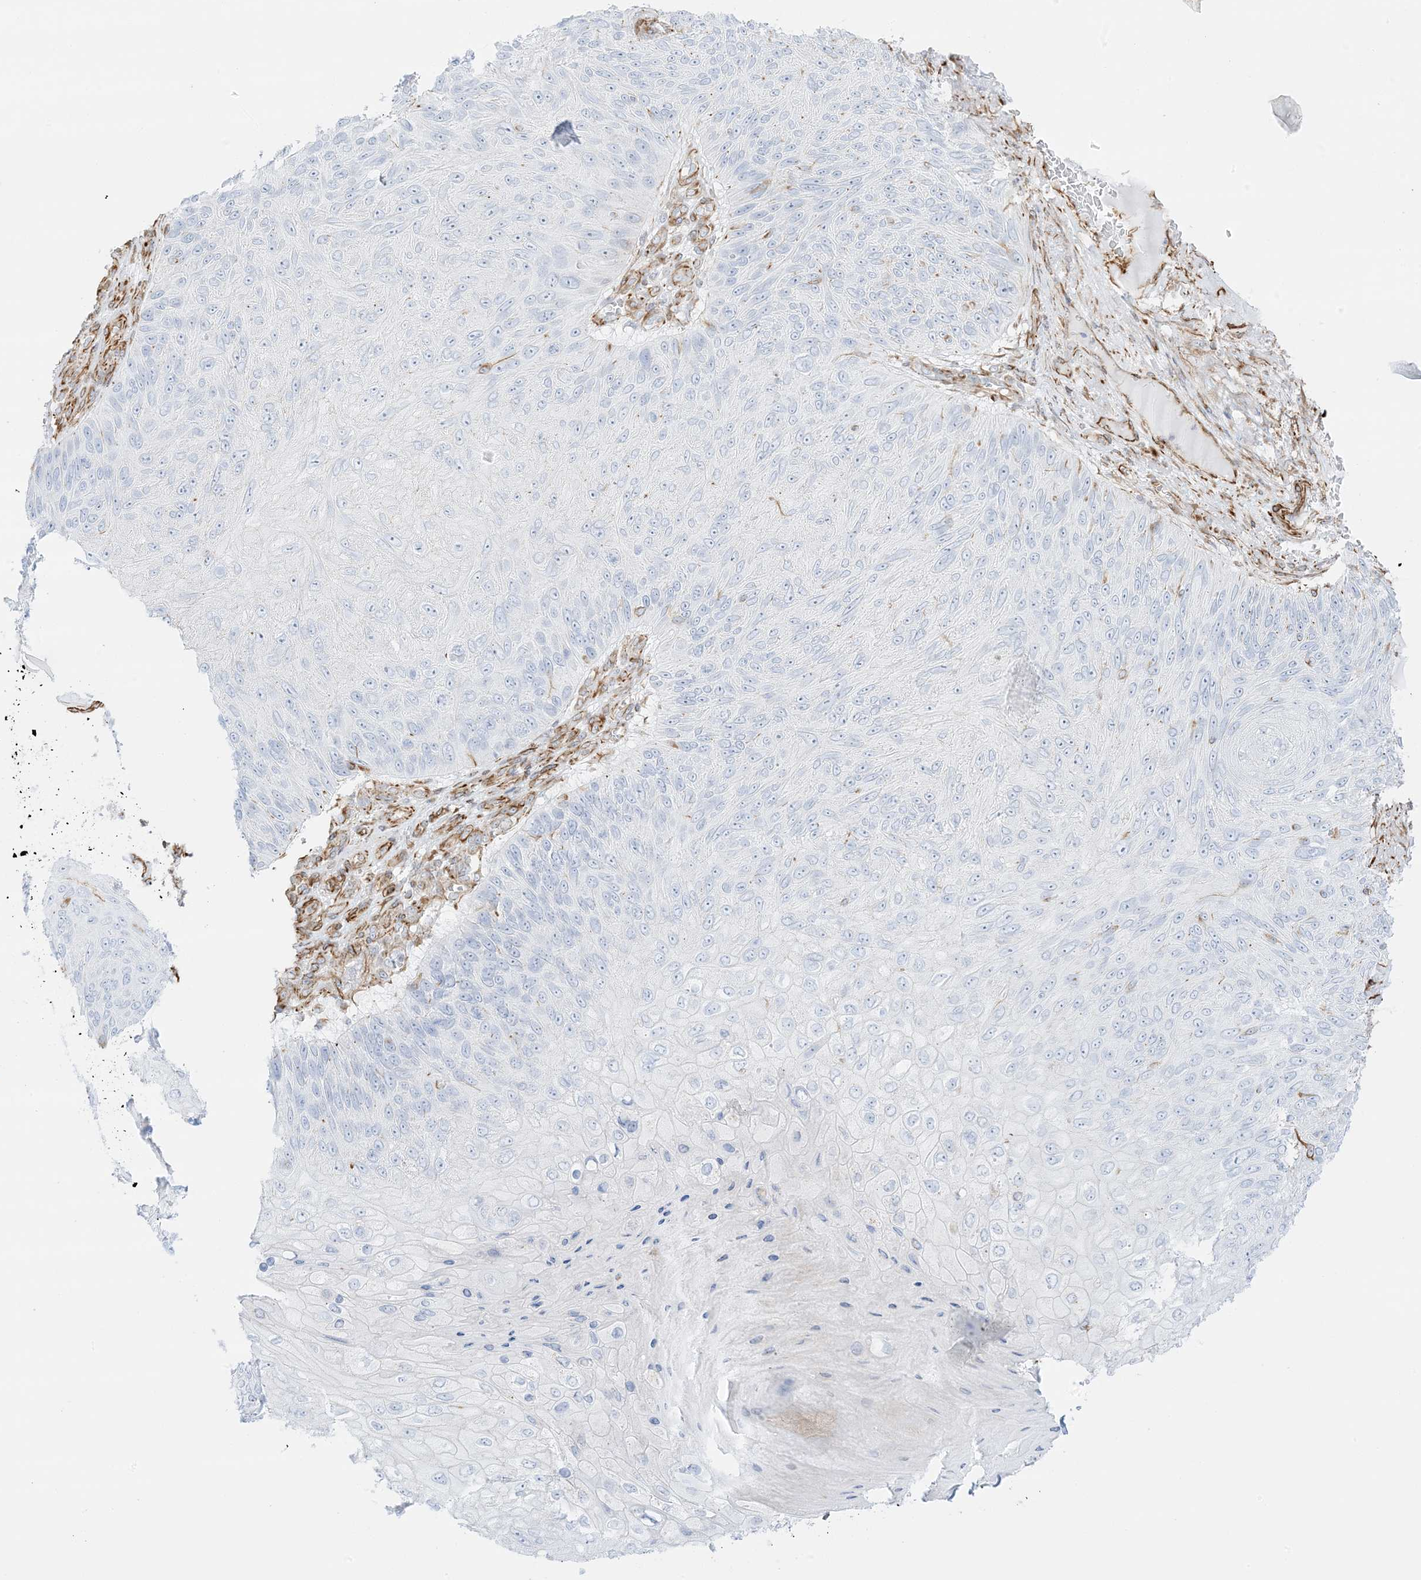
{"staining": {"intensity": "negative", "quantity": "none", "location": "none"}, "tissue": "skin cancer", "cell_type": "Tumor cells", "image_type": "cancer", "snomed": [{"axis": "morphology", "description": "Squamous cell carcinoma, NOS"}, {"axis": "topography", "description": "Skin"}], "caption": "High magnification brightfield microscopy of skin cancer (squamous cell carcinoma) stained with DAB (3,3'-diaminobenzidine) (brown) and counterstained with hematoxylin (blue): tumor cells show no significant expression. (DAB immunohistochemistry with hematoxylin counter stain).", "gene": "PID1", "patient": {"sex": "female", "age": 88}}